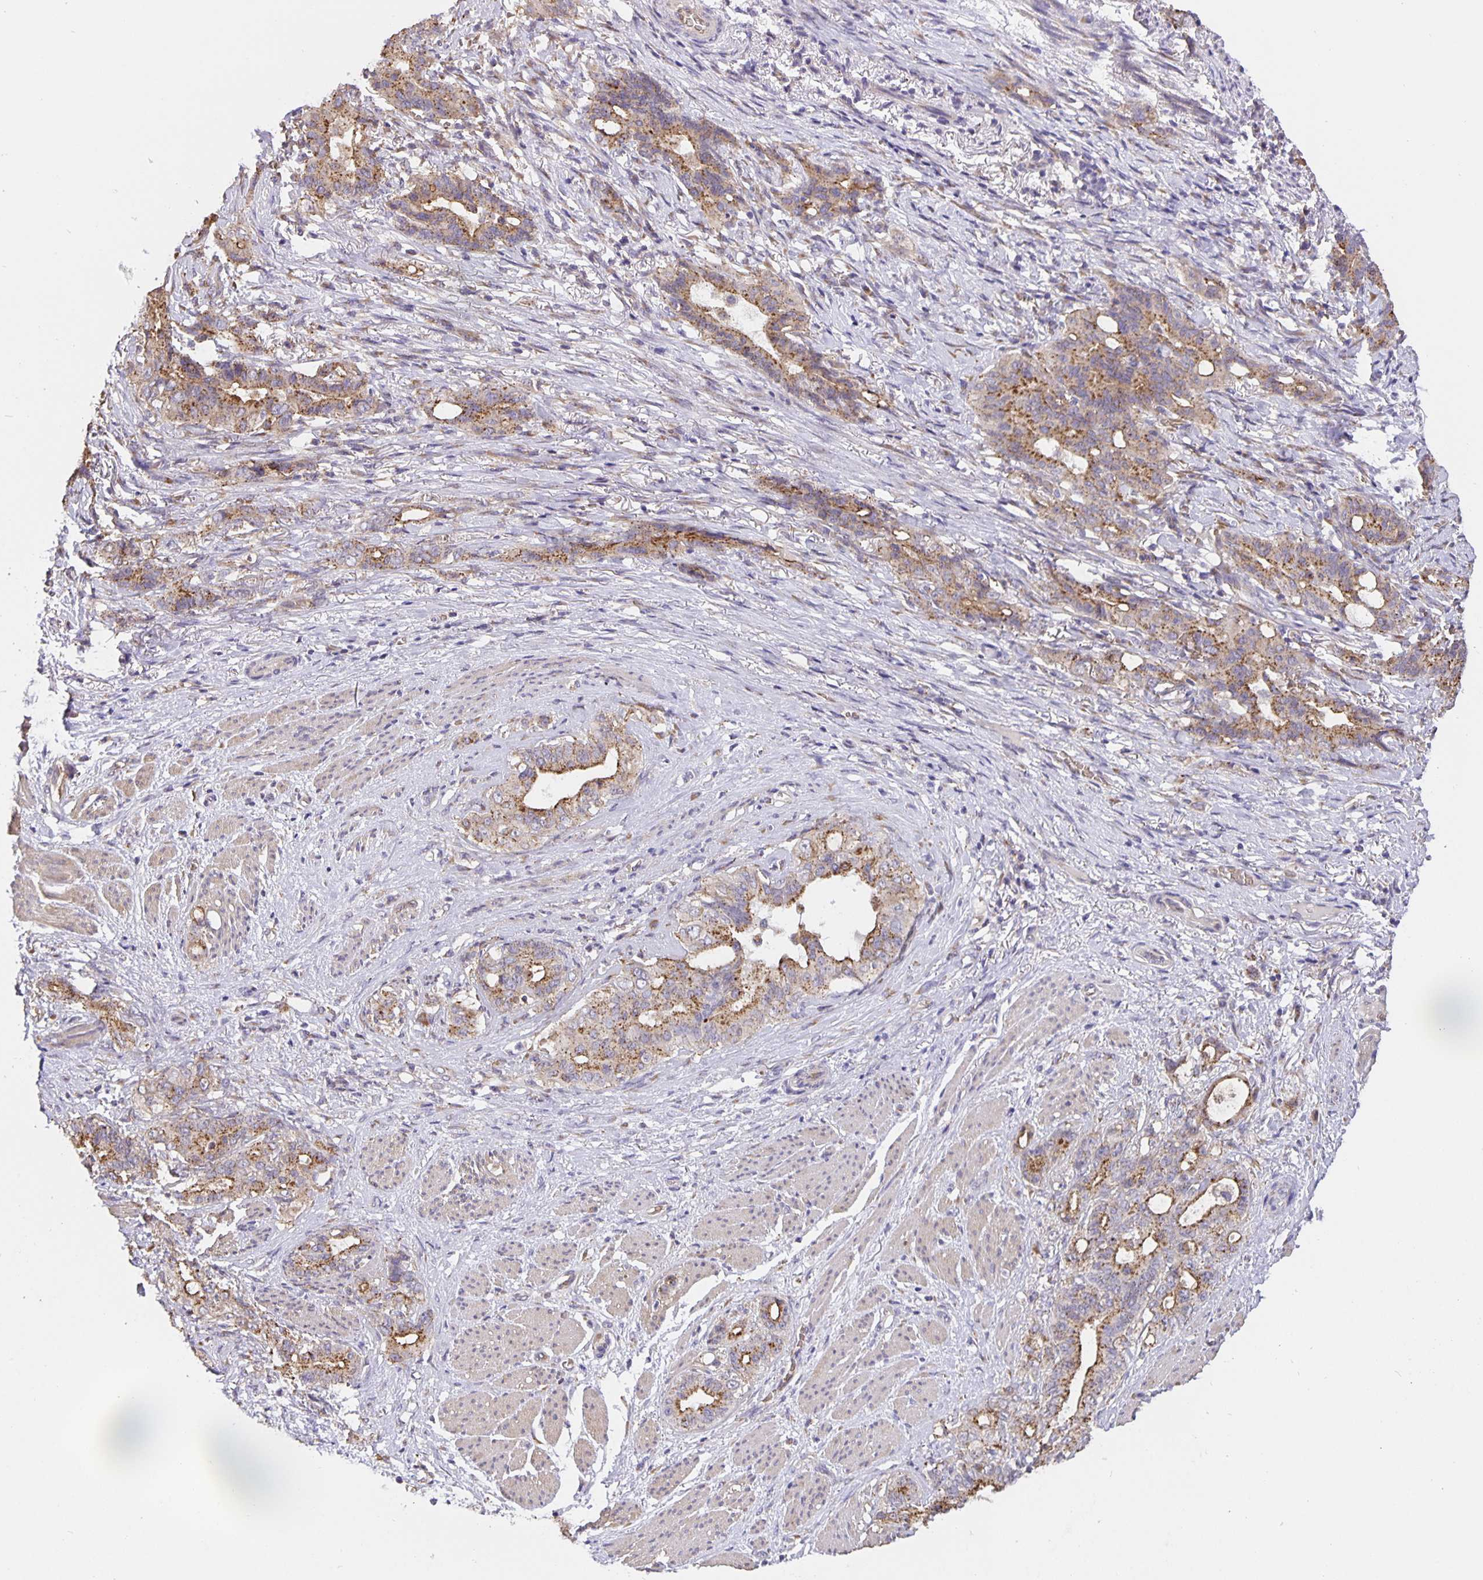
{"staining": {"intensity": "moderate", "quantity": ">75%", "location": "cytoplasmic/membranous"}, "tissue": "stomach cancer", "cell_type": "Tumor cells", "image_type": "cancer", "snomed": [{"axis": "morphology", "description": "Normal tissue, NOS"}, {"axis": "morphology", "description": "Adenocarcinoma, NOS"}, {"axis": "topography", "description": "Esophagus"}, {"axis": "topography", "description": "Stomach, upper"}], "caption": "Immunohistochemistry (IHC) (DAB) staining of adenocarcinoma (stomach) reveals moderate cytoplasmic/membranous protein positivity in approximately >75% of tumor cells.", "gene": "TMEM71", "patient": {"sex": "male", "age": 62}}